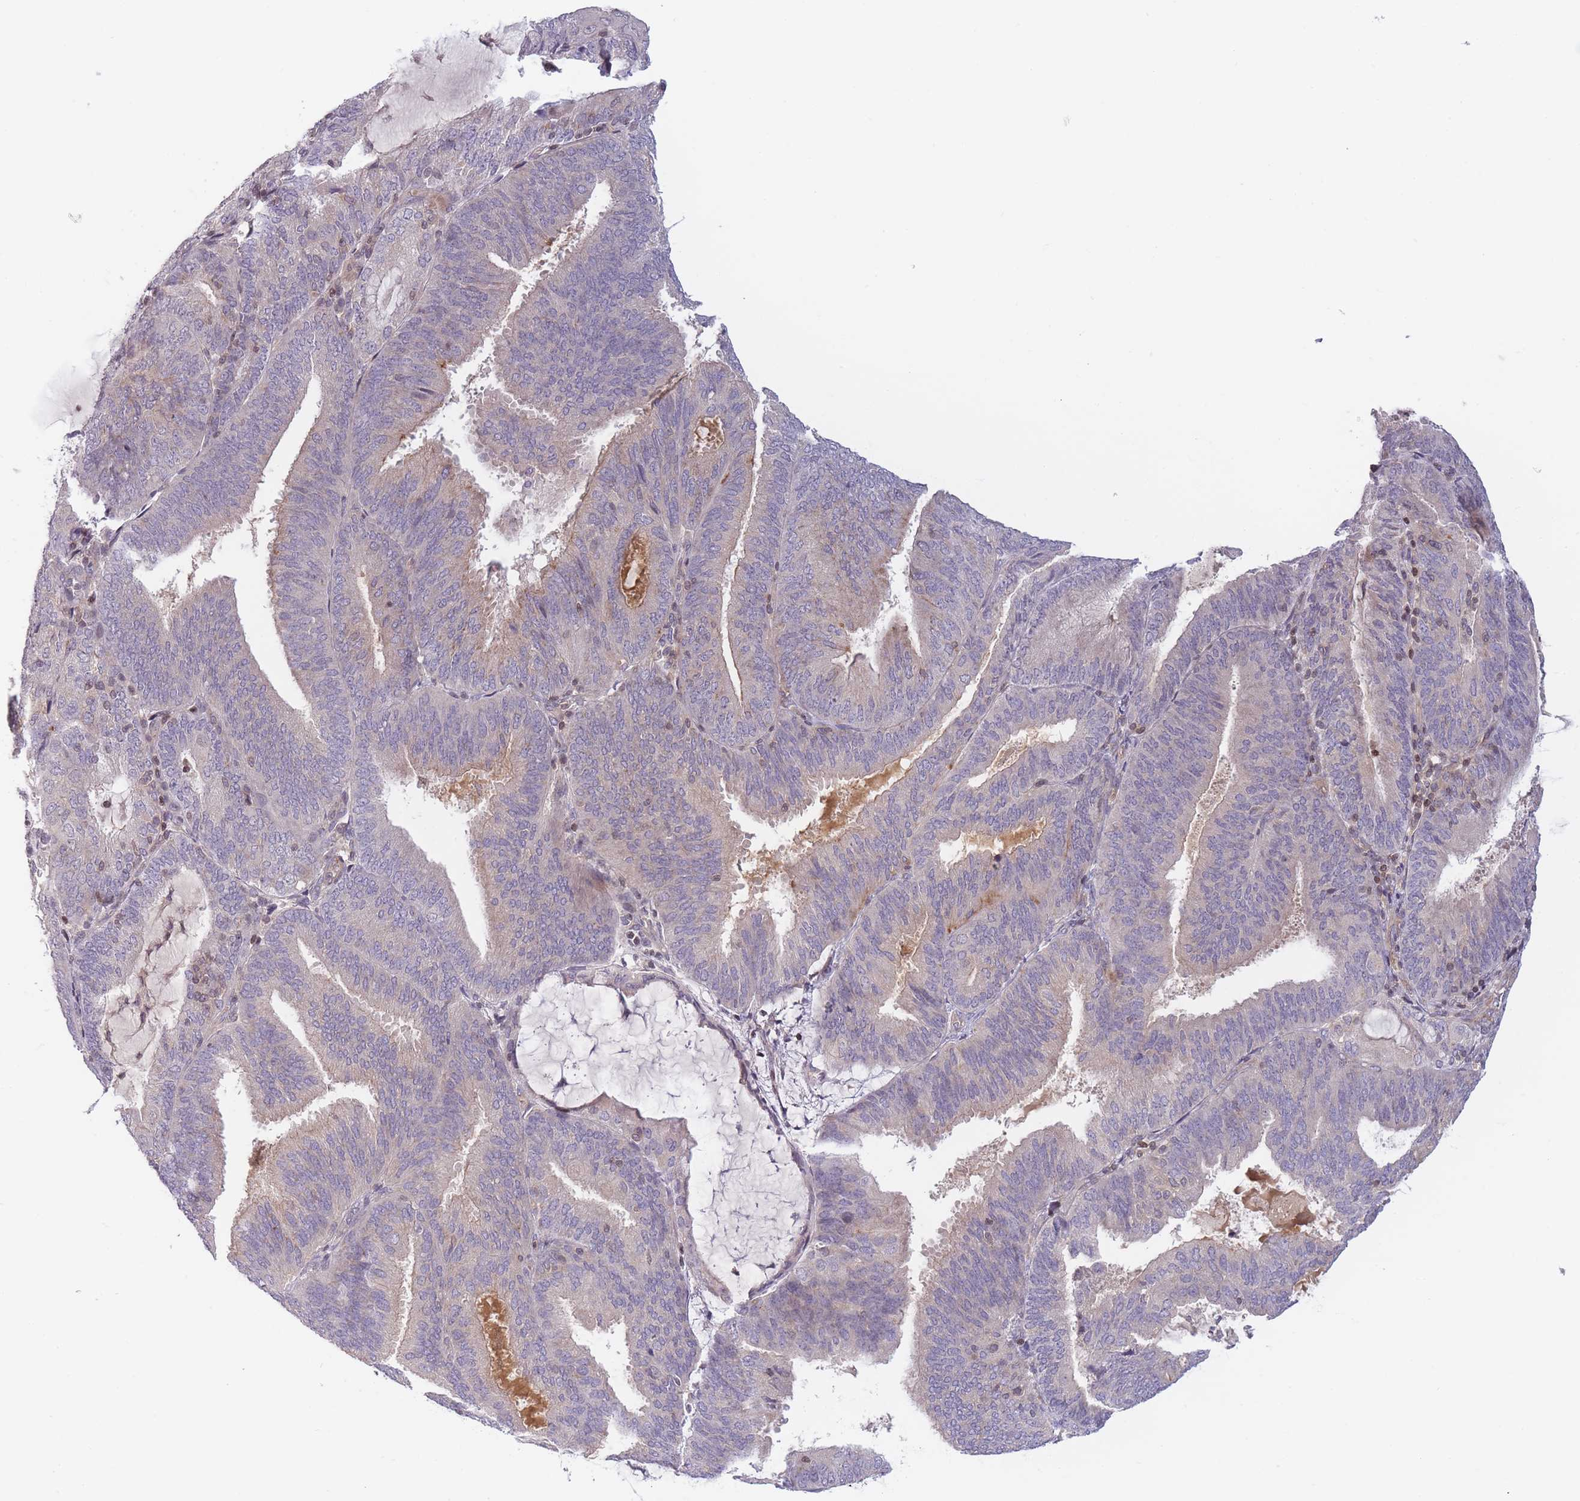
{"staining": {"intensity": "negative", "quantity": "none", "location": "none"}, "tissue": "endometrial cancer", "cell_type": "Tumor cells", "image_type": "cancer", "snomed": [{"axis": "morphology", "description": "Adenocarcinoma, NOS"}, {"axis": "topography", "description": "Endometrium"}], "caption": "Tumor cells are negative for protein expression in human endometrial cancer (adenocarcinoma).", "gene": "SLC35F5", "patient": {"sex": "female", "age": 81}}